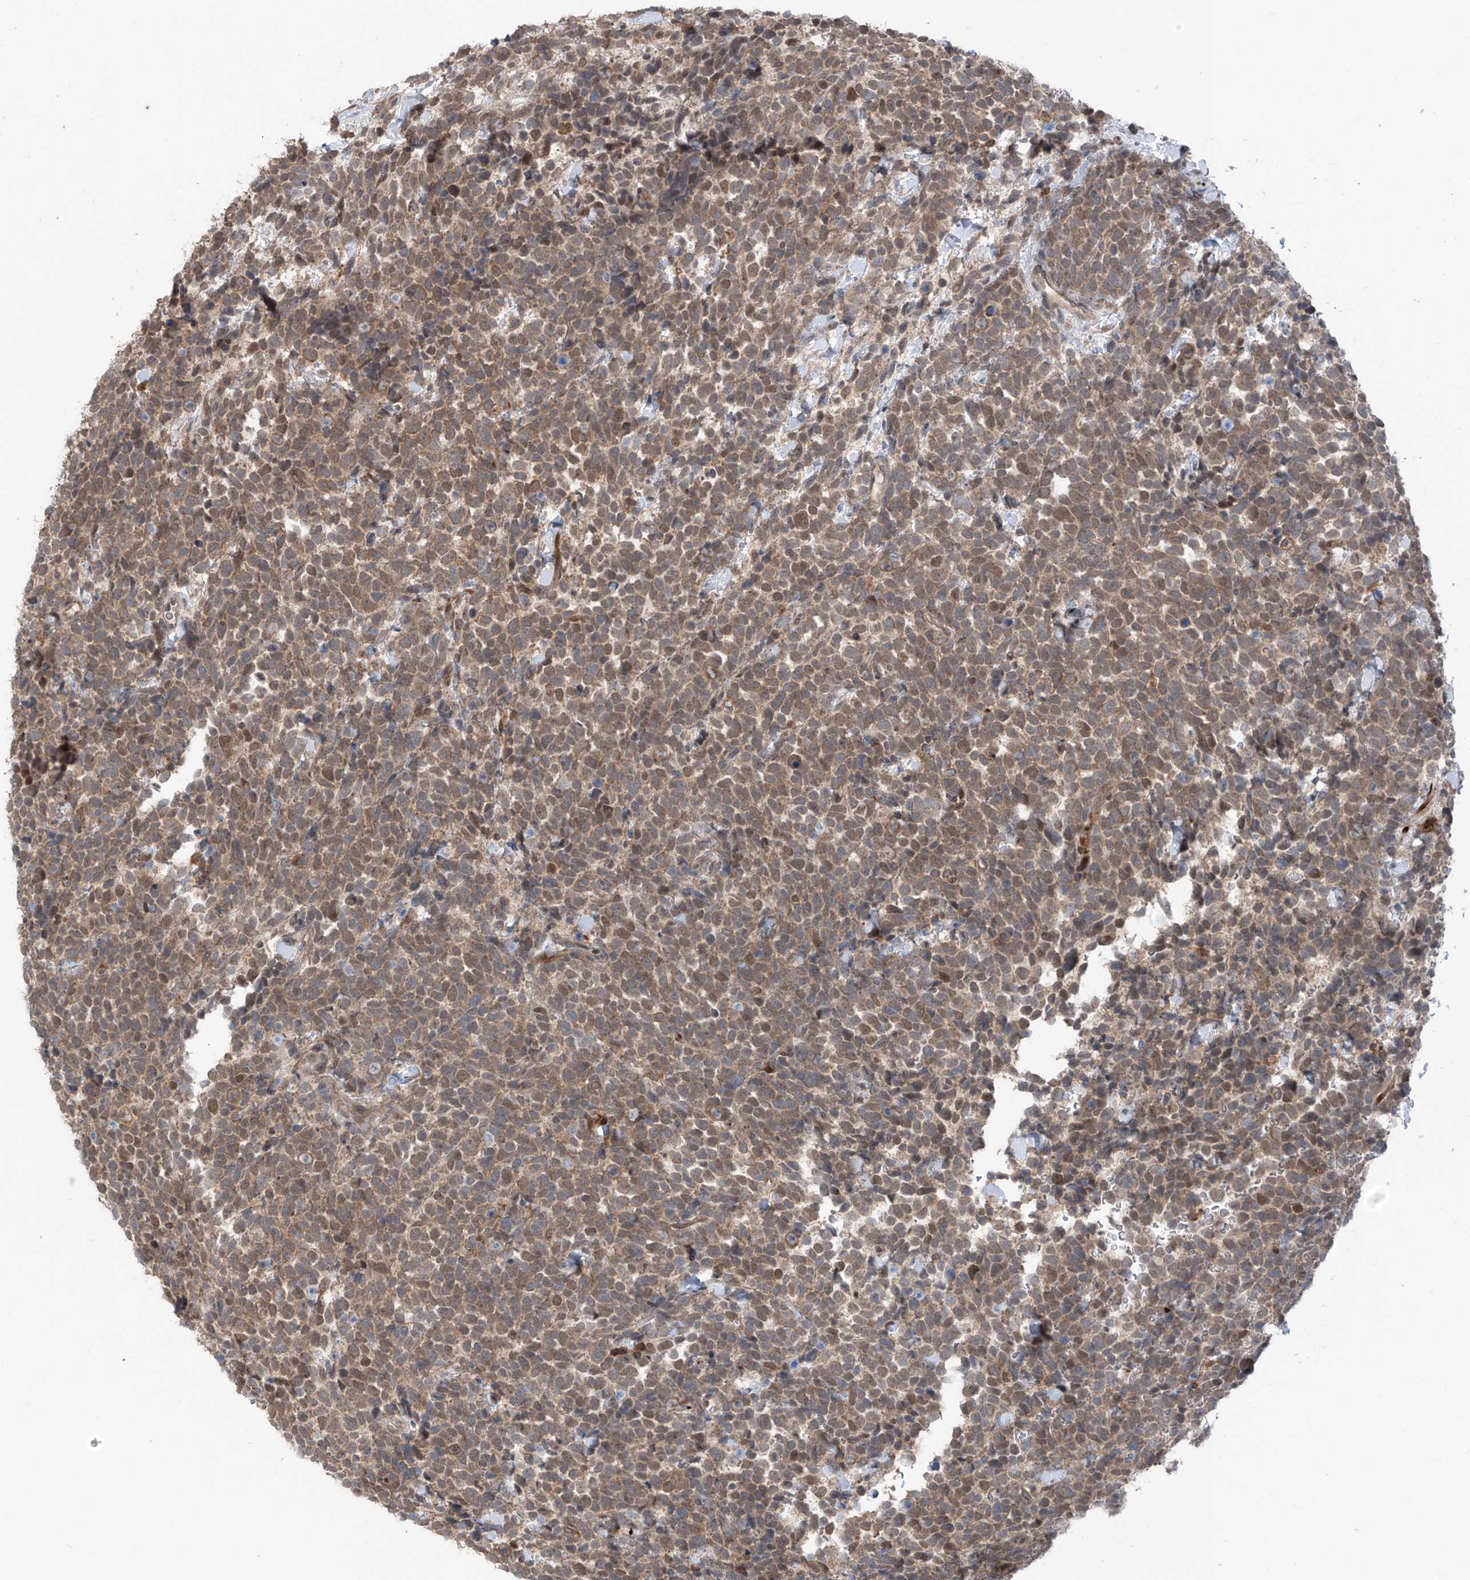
{"staining": {"intensity": "moderate", "quantity": ">75%", "location": "cytoplasmic/membranous,nuclear"}, "tissue": "urothelial cancer", "cell_type": "Tumor cells", "image_type": "cancer", "snomed": [{"axis": "morphology", "description": "Urothelial carcinoma, High grade"}, {"axis": "topography", "description": "Urinary bladder"}], "caption": "Brown immunohistochemical staining in human high-grade urothelial carcinoma demonstrates moderate cytoplasmic/membranous and nuclear expression in approximately >75% of tumor cells. Using DAB (brown) and hematoxylin (blue) stains, captured at high magnification using brightfield microscopy.", "gene": "SAMD3", "patient": {"sex": "female", "age": 82}}